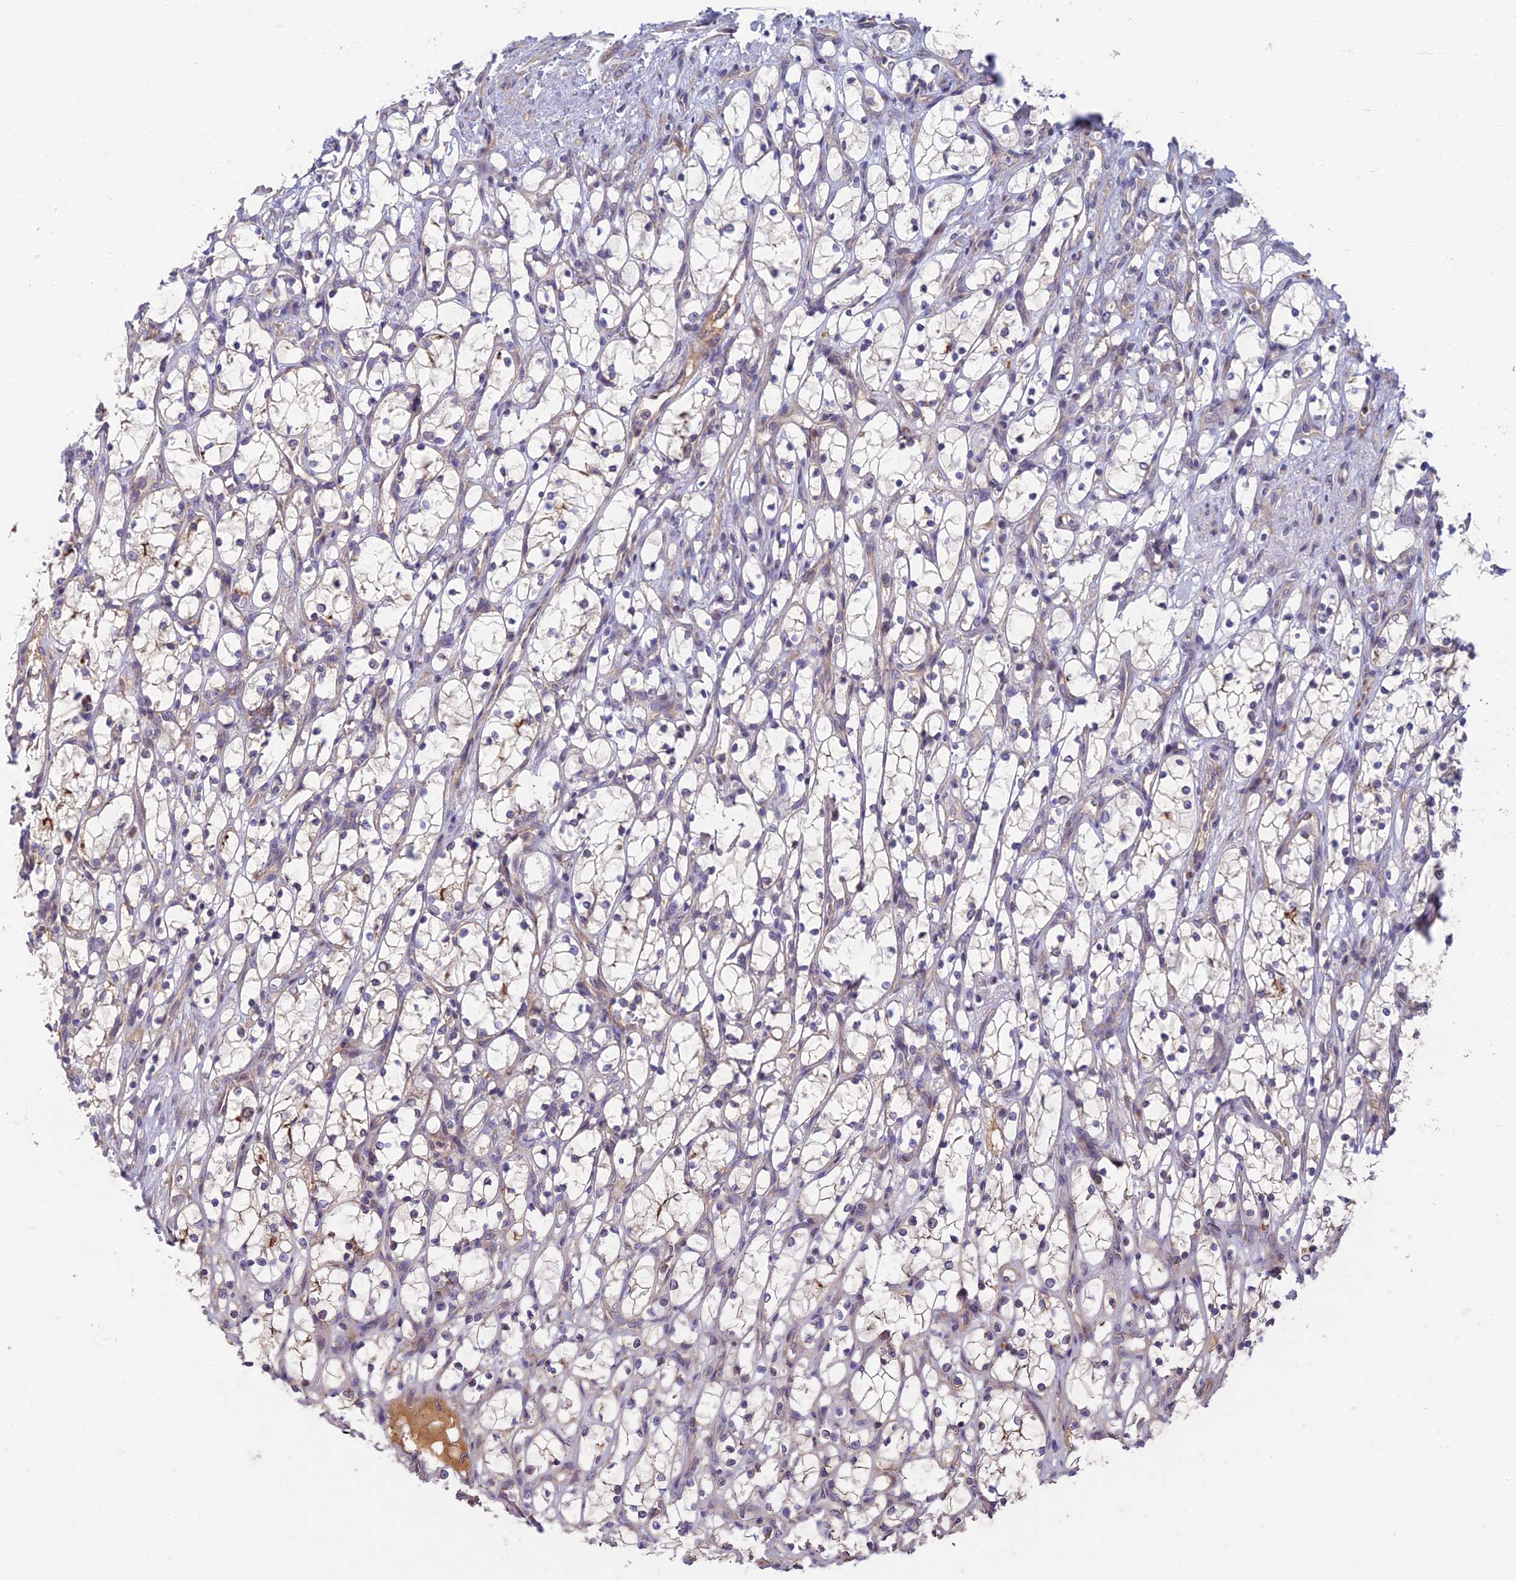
{"staining": {"intensity": "negative", "quantity": "none", "location": "none"}, "tissue": "renal cancer", "cell_type": "Tumor cells", "image_type": "cancer", "snomed": [{"axis": "morphology", "description": "Adenocarcinoma, NOS"}, {"axis": "topography", "description": "Kidney"}], "caption": "A micrograph of renal cancer stained for a protein exhibits no brown staining in tumor cells. Brightfield microscopy of immunohistochemistry (IHC) stained with DAB (brown) and hematoxylin (blue), captured at high magnification.", "gene": "SOGA1", "patient": {"sex": "female", "age": 69}}